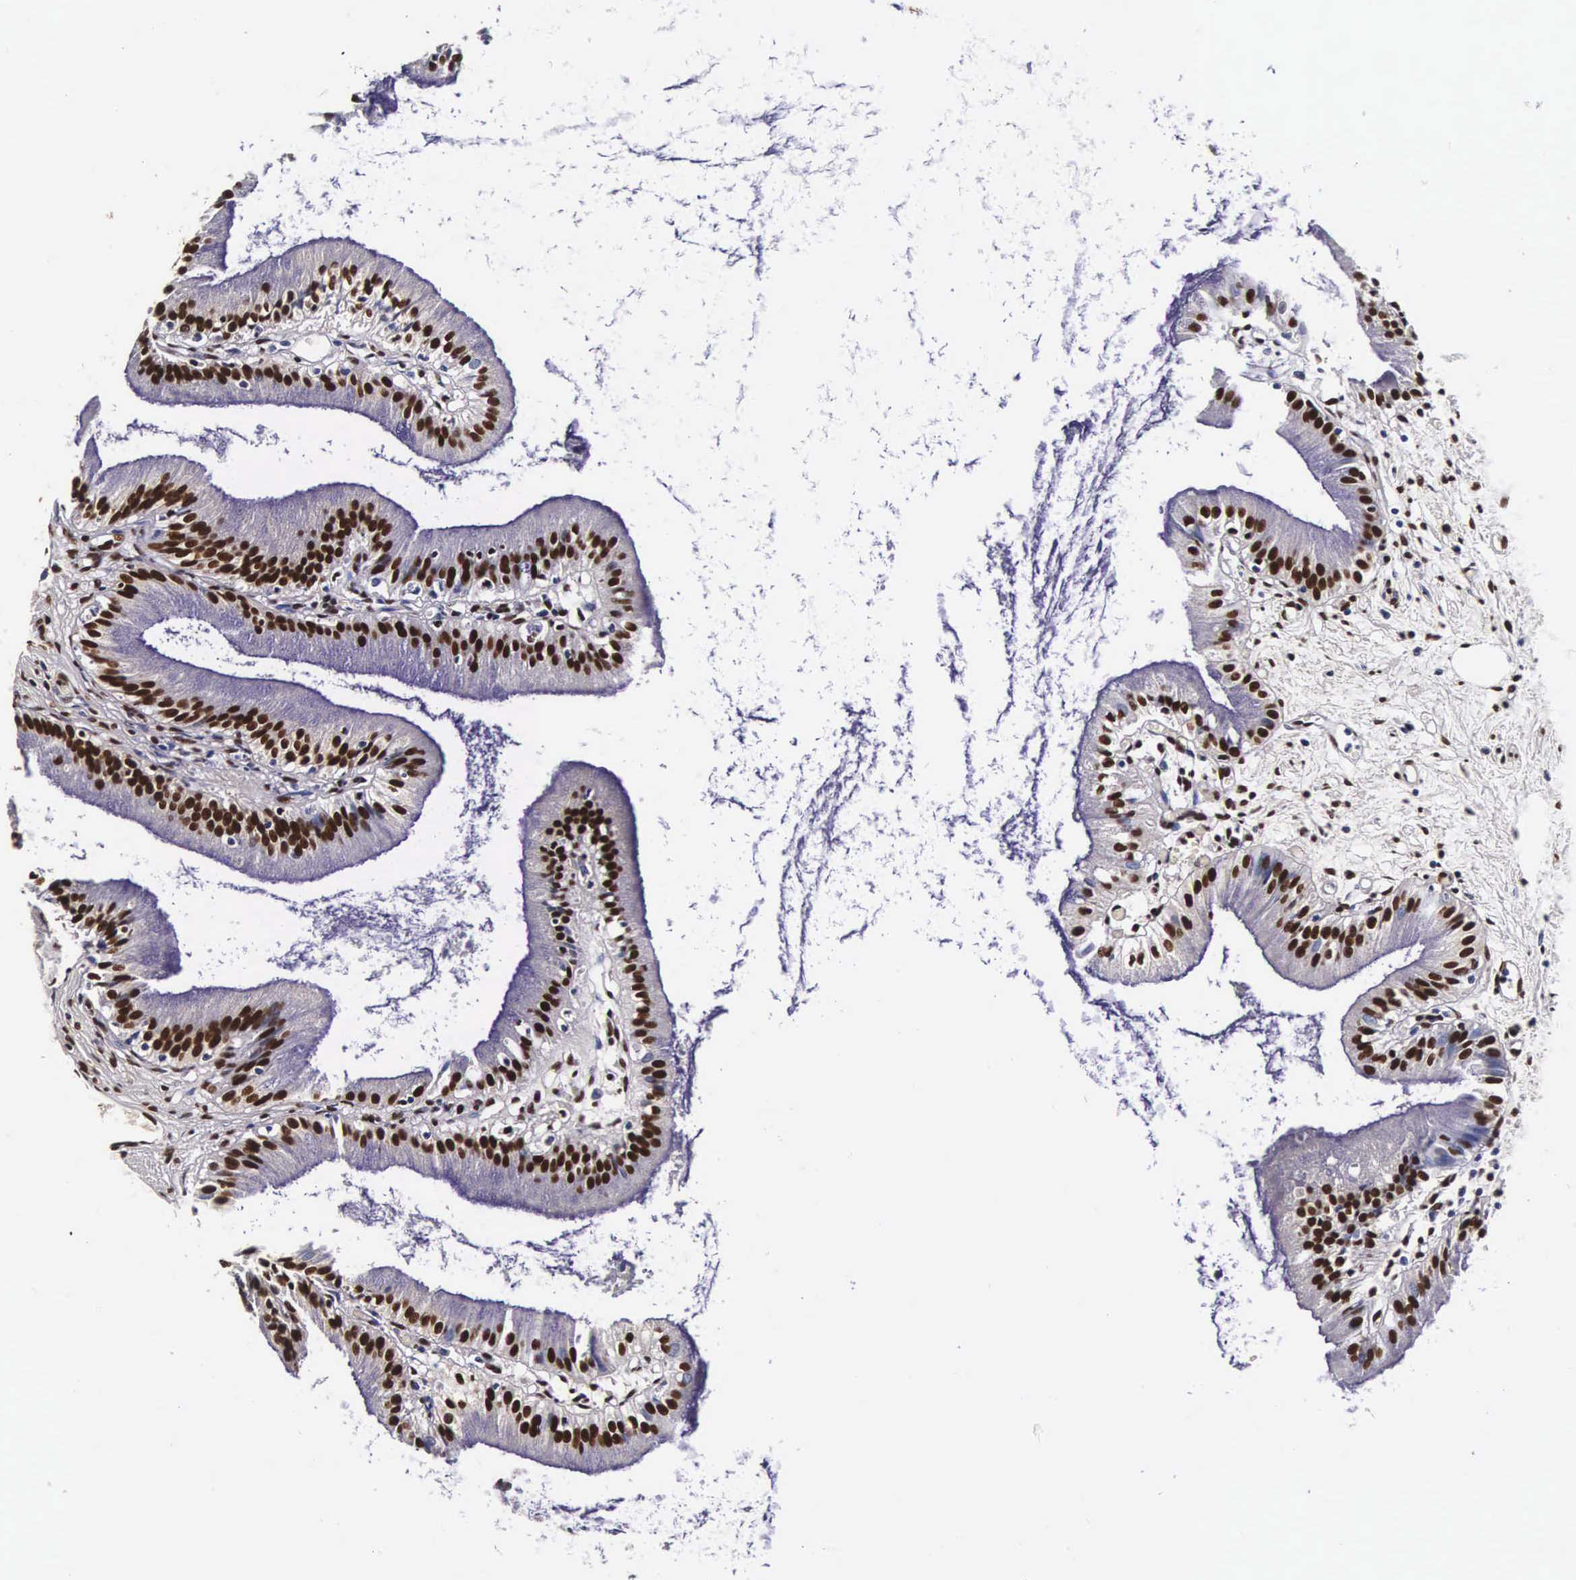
{"staining": {"intensity": "strong", "quantity": ">75%", "location": "nuclear"}, "tissue": "gallbladder", "cell_type": "Glandular cells", "image_type": "normal", "snomed": [{"axis": "morphology", "description": "Normal tissue, NOS"}, {"axis": "topography", "description": "Gallbladder"}], "caption": "Benign gallbladder was stained to show a protein in brown. There is high levels of strong nuclear expression in approximately >75% of glandular cells.", "gene": "BCL2L2", "patient": {"sex": "male", "age": 58}}